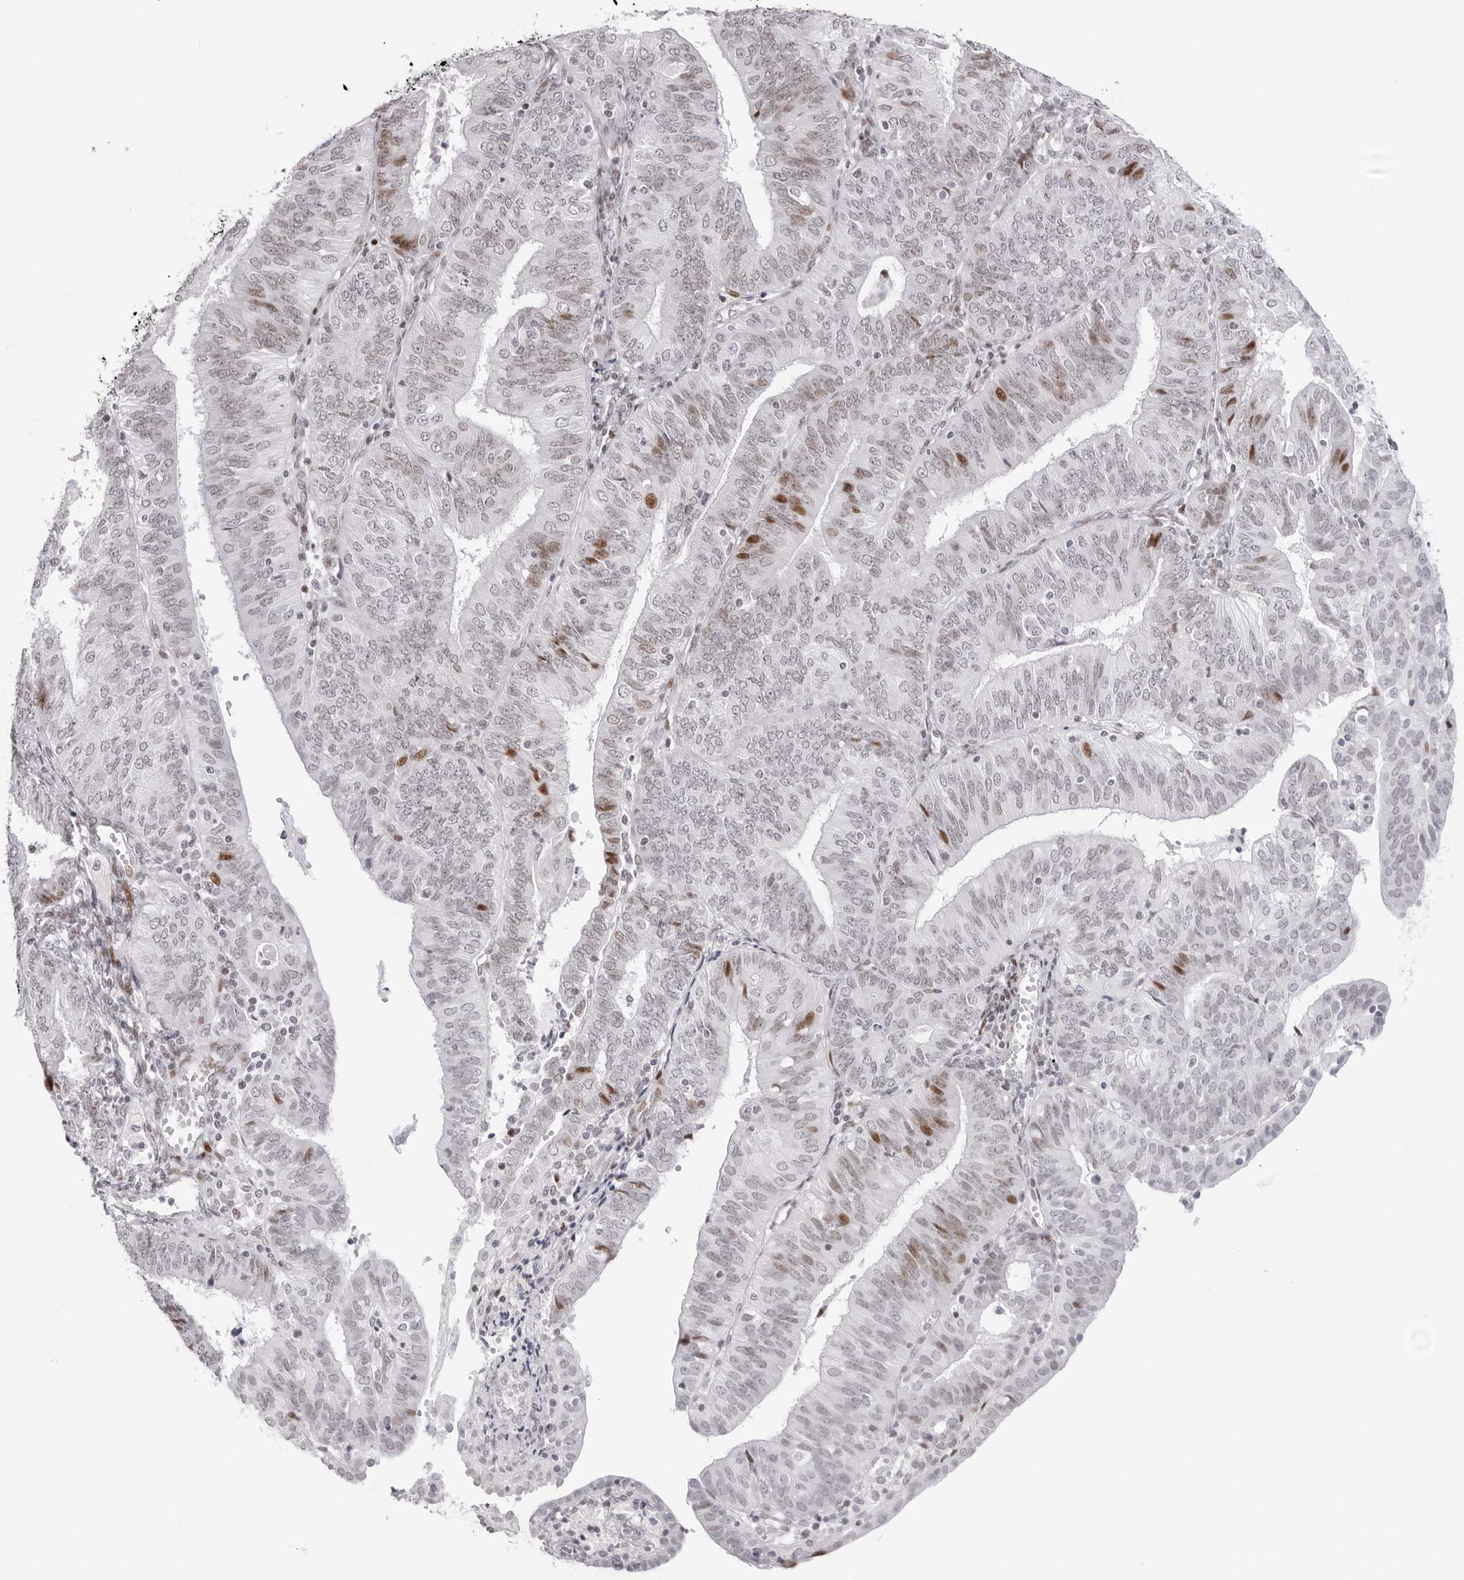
{"staining": {"intensity": "moderate", "quantity": "<25%", "location": "nuclear"}, "tissue": "endometrial cancer", "cell_type": "Tumor cells", "image_type": "cancer", "snomed": [{"axis": "morphology", "description": "Adenocarcinoma, NOS"}, {"axis": "topography", "description": "Endometrium"}], "caption": "Protein expression analysis of endometrial cancer (adenocarcinoma) displays moderate nuclear positivity in about <25% of tumor cells.", "gene": "NTPCR", "patient": {"sex": "female", "age": 58}}